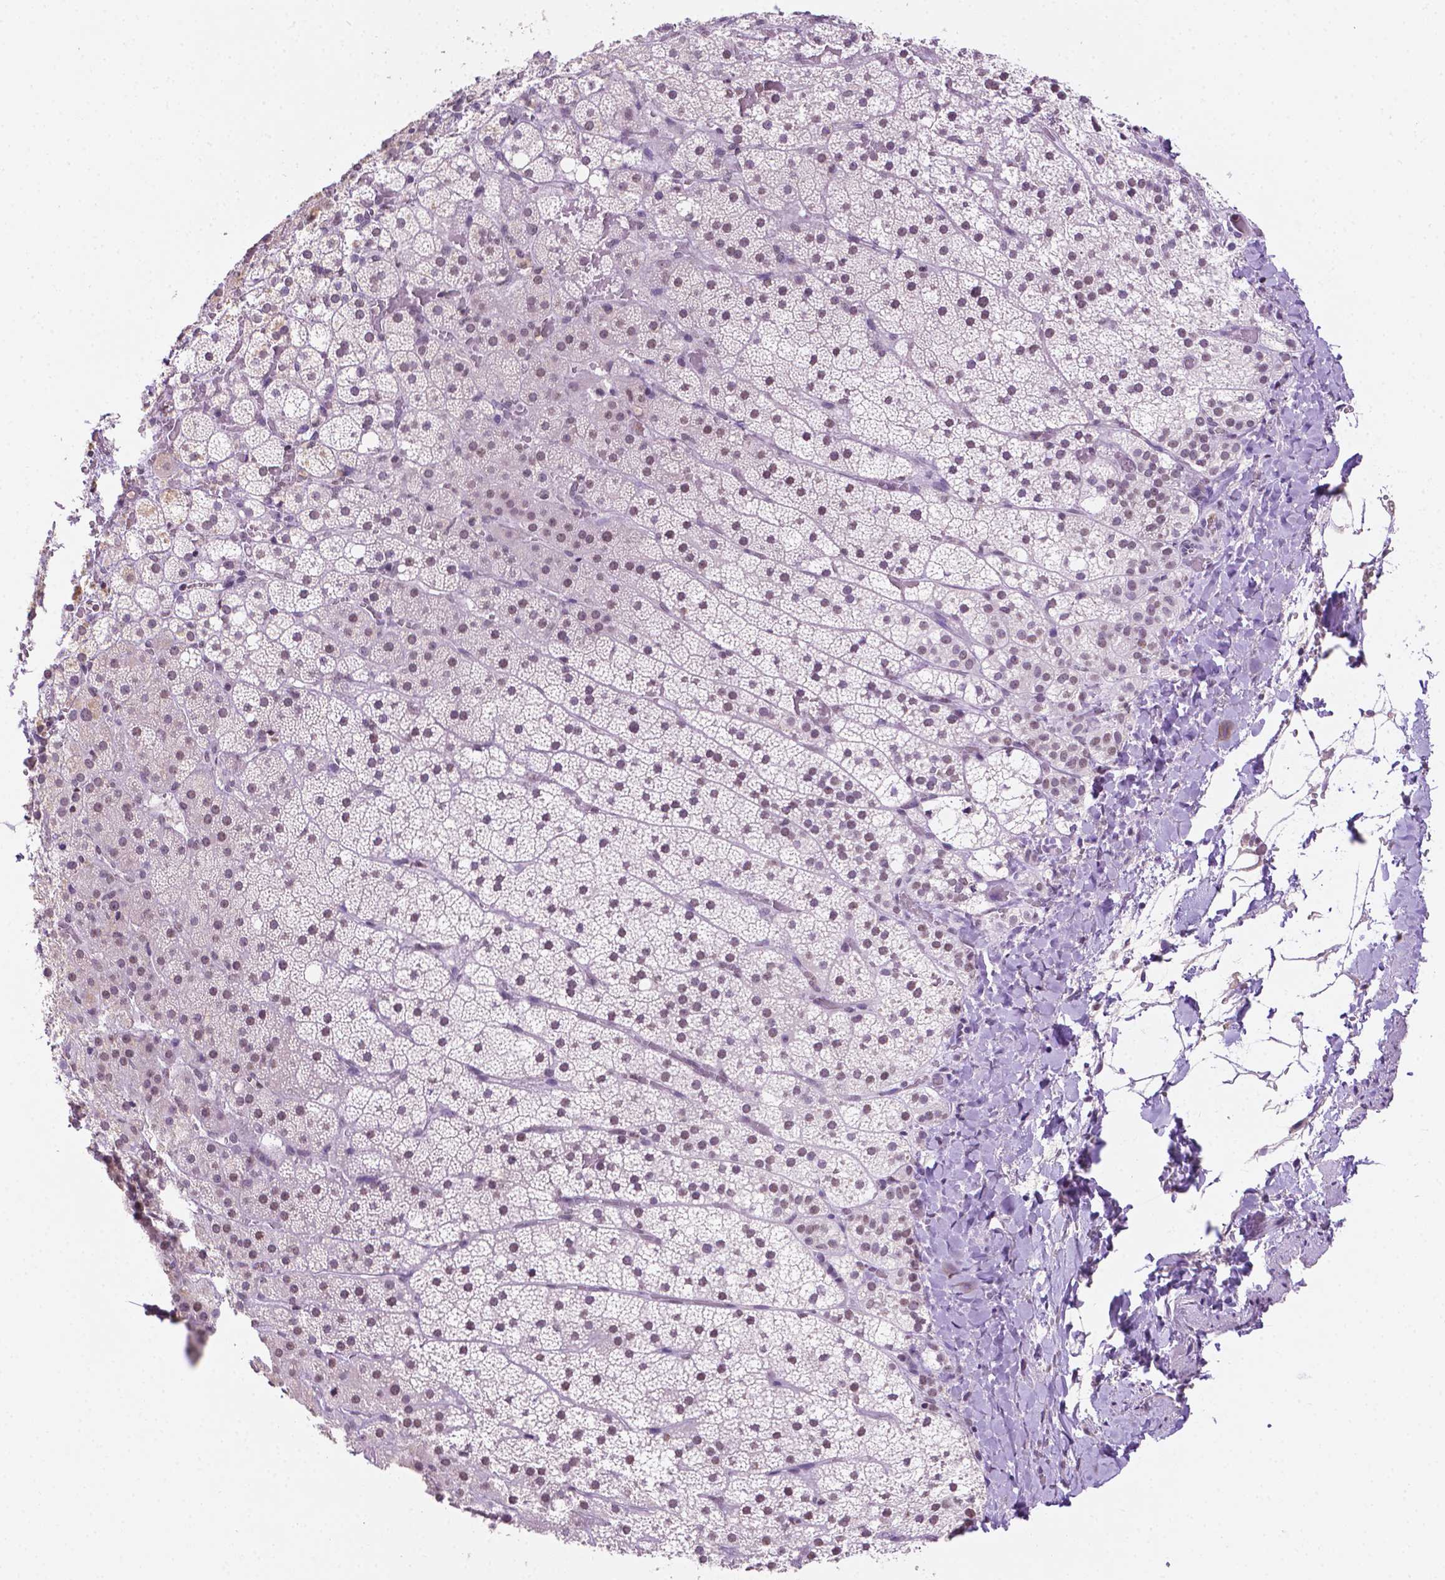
{"staining": {"intensity": "weak", "quantity": "25%-75%", "location": "nuclear"}, "tissue": "adrenal gland", "cell_type": "Glandular cells", "image_type": "normal", "snomed": [{"axis": "morphology", "description": "Normal tissue, NOS"}, {"axis": "topography", "description": "Adrenal gland"}], "caption": "Immunohistochemical staining of unremarkable human adrenal gland exhibits 25%-75% levels of weak nuclear protein positivity in about 25%-75% of glandular cells.", "gene": "PTPN6", "patient": {"sex": "male", "age": 53}}